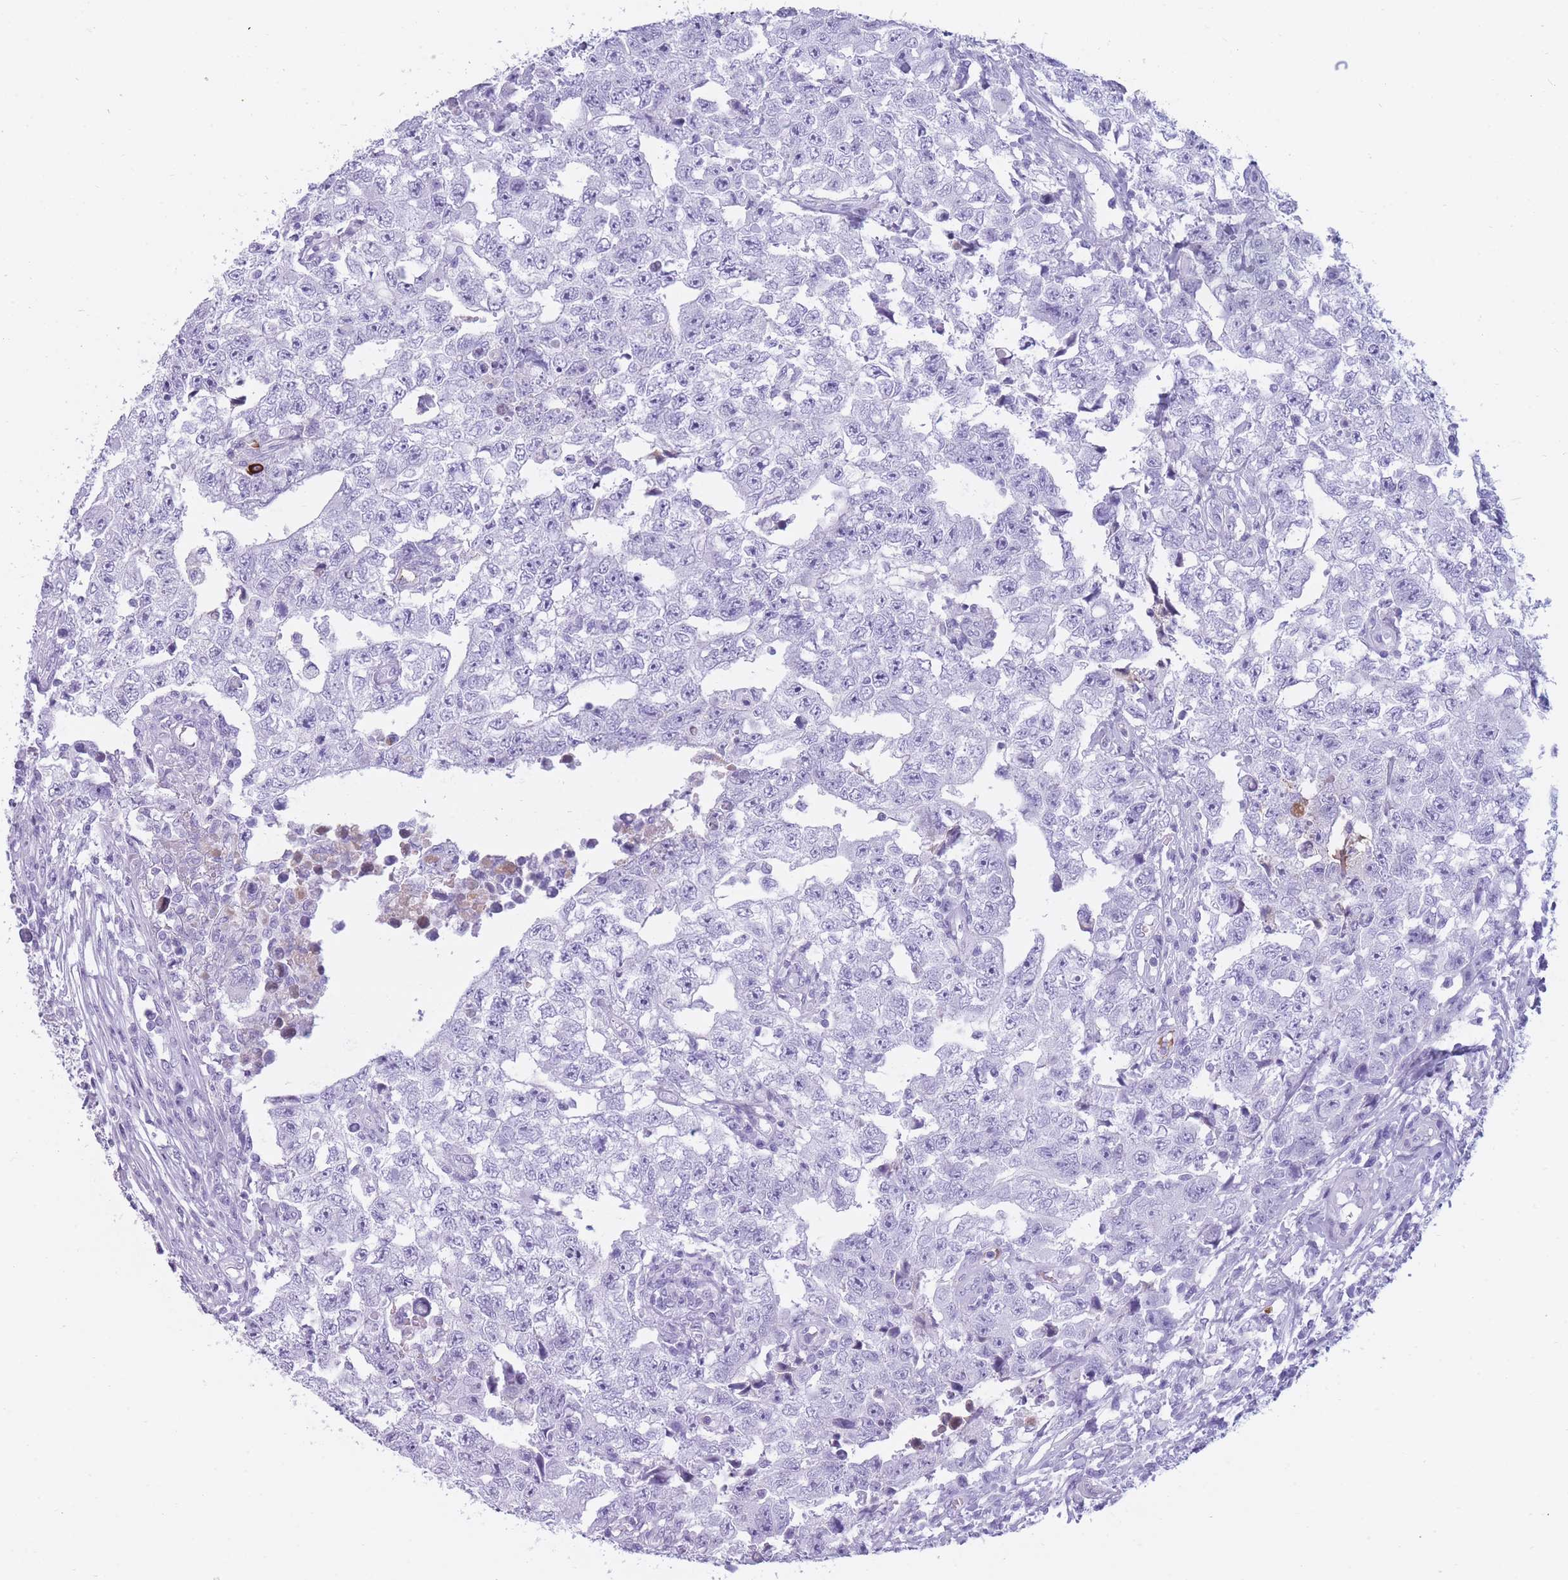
{"staining": {"intensity": "negative", "quantity": "none", "location": "none"}, "tissue": "testis cancer", "cell_type": "Tumor cells", "image_type": "cancer", "snomed": [{"axis": "morphology", "description": "Carcinoma, Embryonal, NOS"}, {"axis": "topography", "description": "Testis"}], "caption": "High power microscopy photomicrograph of an immunohistochemistry photomicrograph of testis cancer, revealing no significant staining in tumor cells.", "gene": "TNFSF11", "patient": {"sex": "male", "age": 25}}